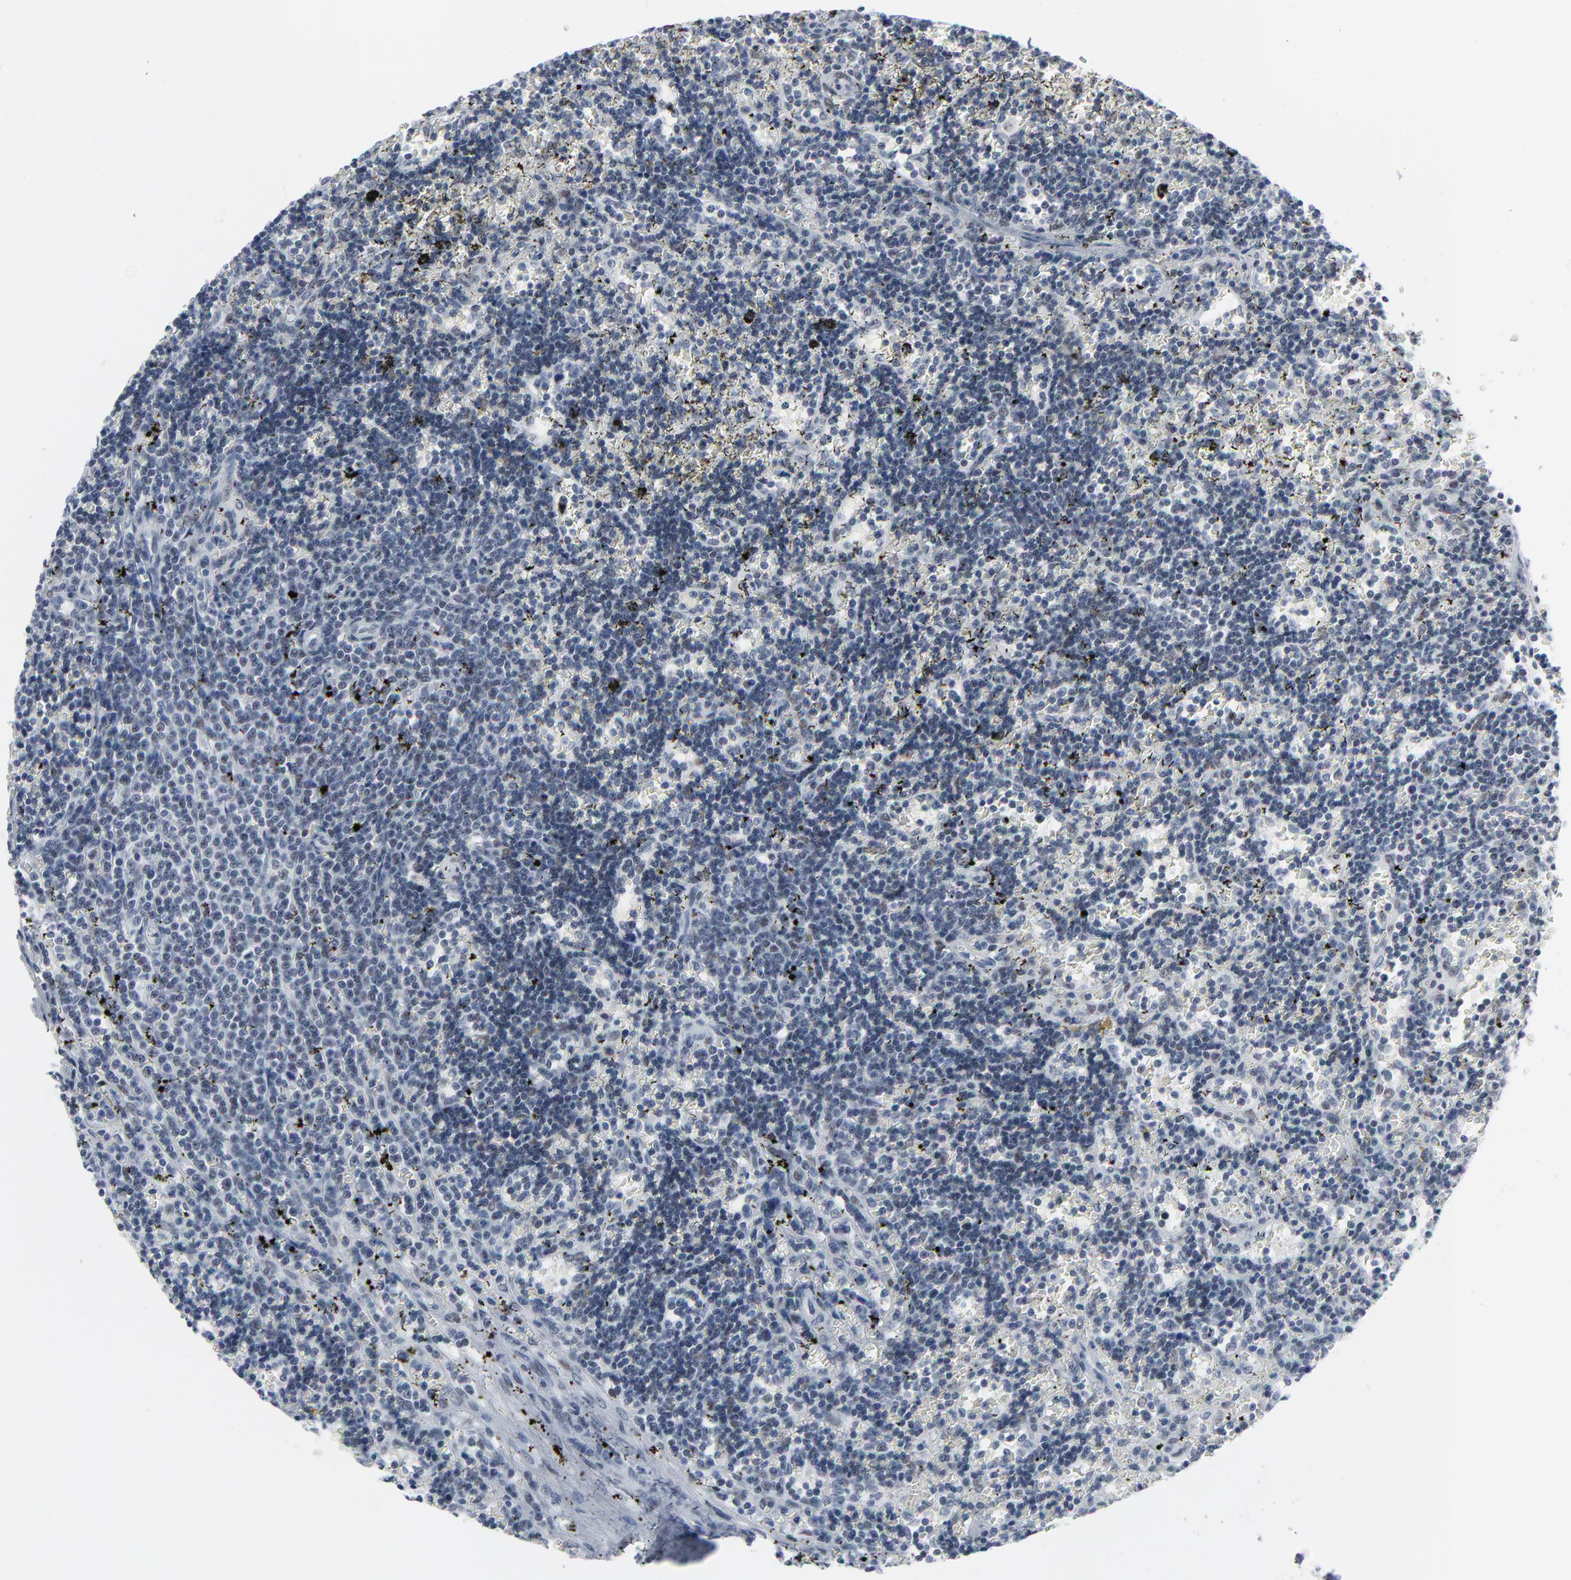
{"staining": {"intensity": "weak", "quantity": "<25%", "location": "nuclear"}, "tissue": "lymphoma", "cell_type": "Tumor cells", "image_type": "cancer", "snomed": [{"axis": "morphology", "description": "Malignant lymphoma, non-Hodgkin's type, Low grade"}, {"axis": "topography", "description": "Spleen"}], "caption": "IHC image of human lymphoma stained for a protein (brown), which exhibits no expression in tumor cells. (IHC, brightfield microscopy, high magnification).", "gene": "SIRT1", "patient": {"sex": "male", "age": 60}}